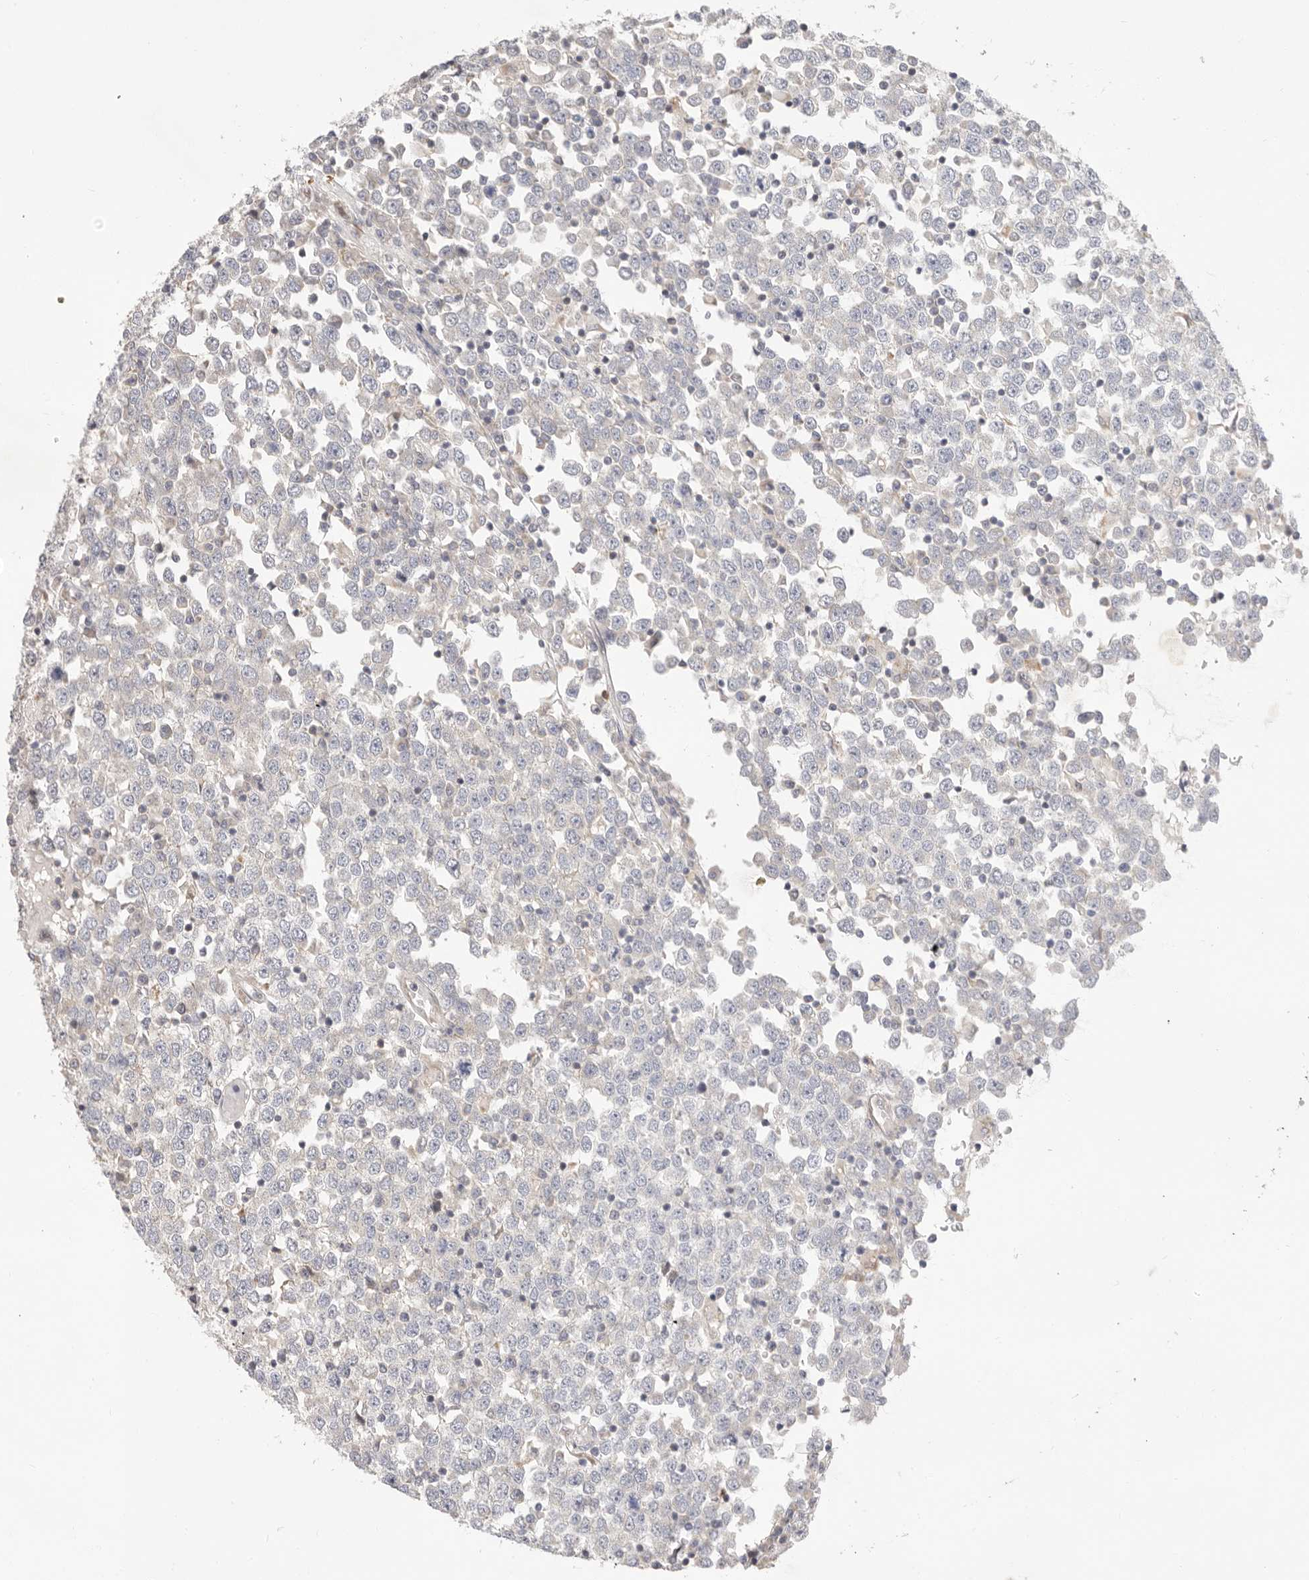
{"staining": {"intensity": "negative", "quantity": "none", "location": "none"}, "tissue": "testis cancer", "cell_type": "Tumor cells", "image_type": "cancer", "snomed": [{"axis": "morphology", "description": "Seminoma, NOS"}, {"axis": "topography", "description": "Testis"}], "caption": "High magnification brightfield microscopy of seminoma (testis) stained with DAB (3,3'-diaminobenzidine) (brown) and counterstained with hematoxylin (blue): tumor cells show no significant positivity. The staining is performed using DAB (3,3'-diaminobenzidine) brown chromogen with nuclei counter-stained in using hematoxylin.", "gene": "USH1C", "patient": {"sex": "male", "age": 65}}